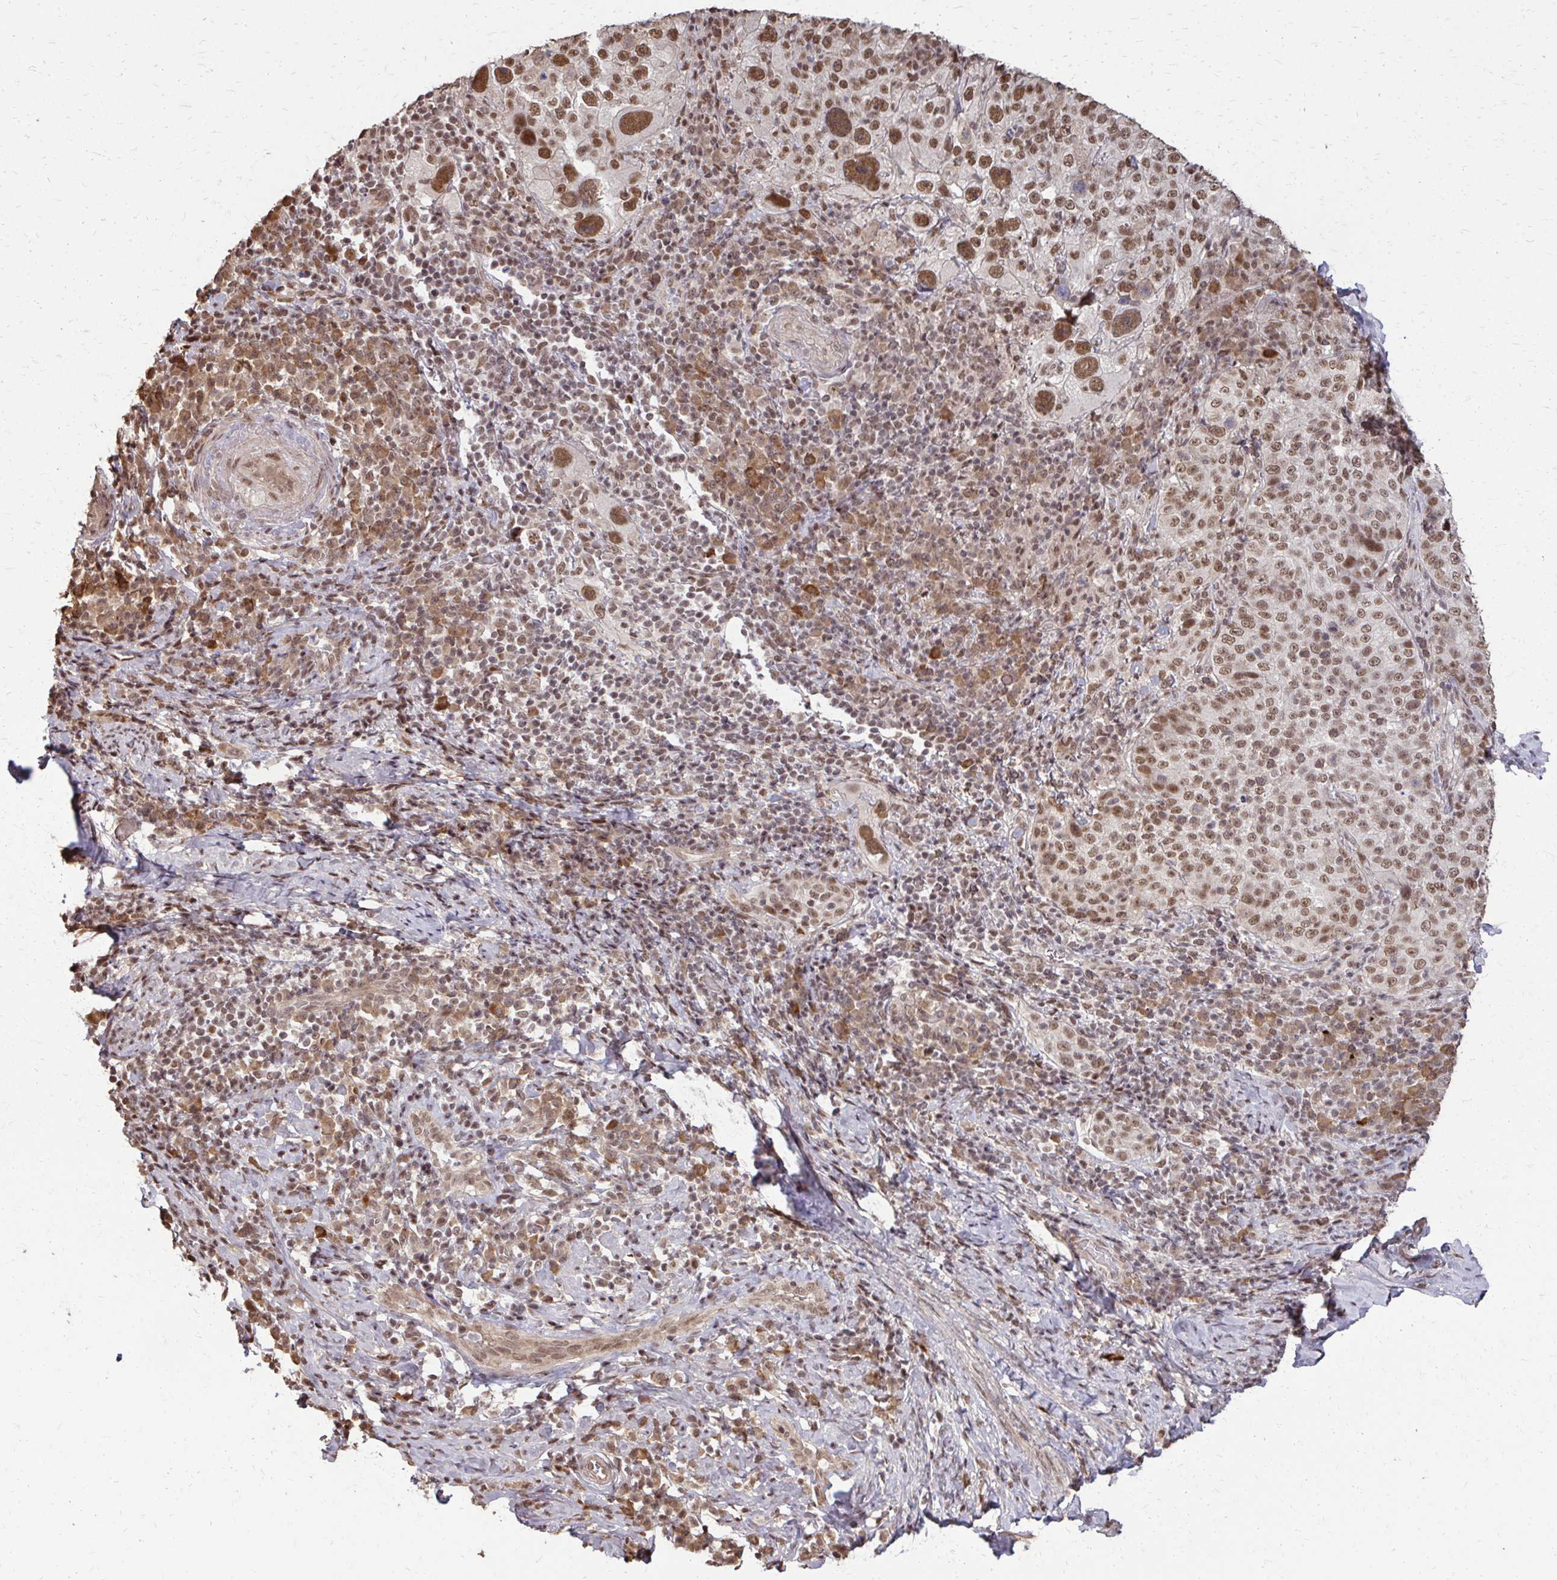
{"staining": {"intensity": "moderate", "quantity": ">75%", "location": "nuclear"}, "tissue": "cervical cancer", "cell_type": "Tumor cells", "image_type": "cancer", "snomed": [{"axis": "morphology", "description": "Squamous cell carcinoma, NOS"}, {"axis": "topography", "description": "Cervix"}], "caption": "Cervical squamous cell carcinoma stained with a brown dye reveals moderate nuclear positive positivity in about >75% of tumor cells.", "gene": "SS18", "patient": {"sex": "female", "age": 75}}